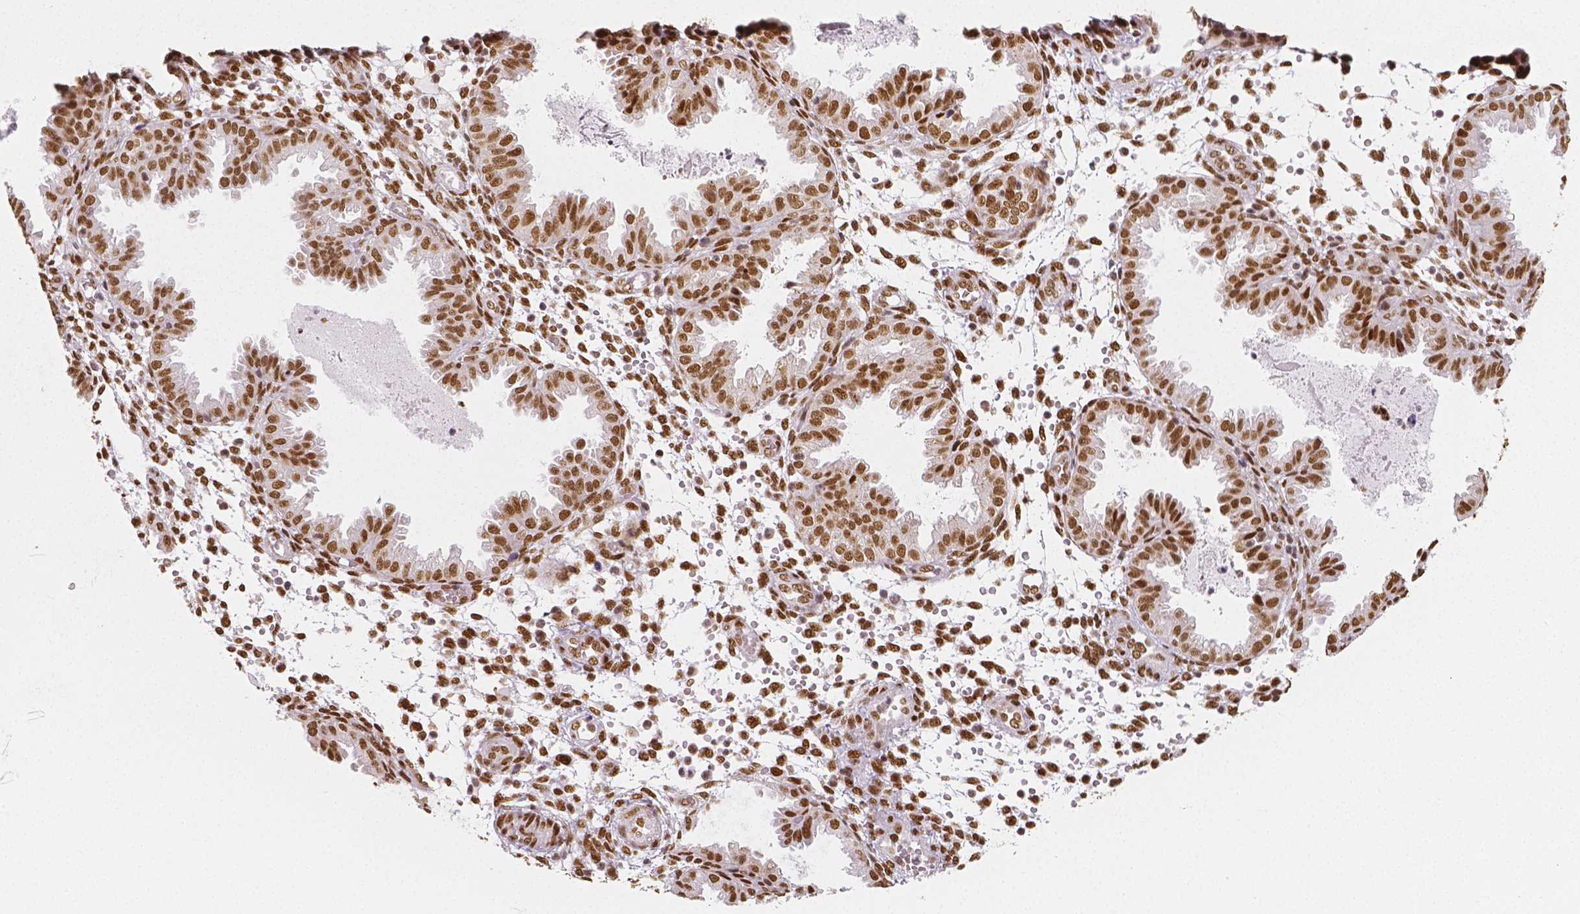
{"staining": {"intensity": "moderate", "quantity": ">75%", "location": "nuclear"}, "tissue": "endometrium", "cell_type": "Cells in endometrial stroma", "image_type": "normal", "snomed": [{"axis": "morphology", "description": "Normal tissue, NOS"}, {"axis": "topography", "description": "Endometrium"}], "caption": "Approximately >75% of cells in endometrial stroma in benign endometrium demonstrate moderate nuclear protein staining as visualized by brown immunohistochemical staining.", "gene": "NUCKS1", "patient": {"sex": "female", "age": 33}}